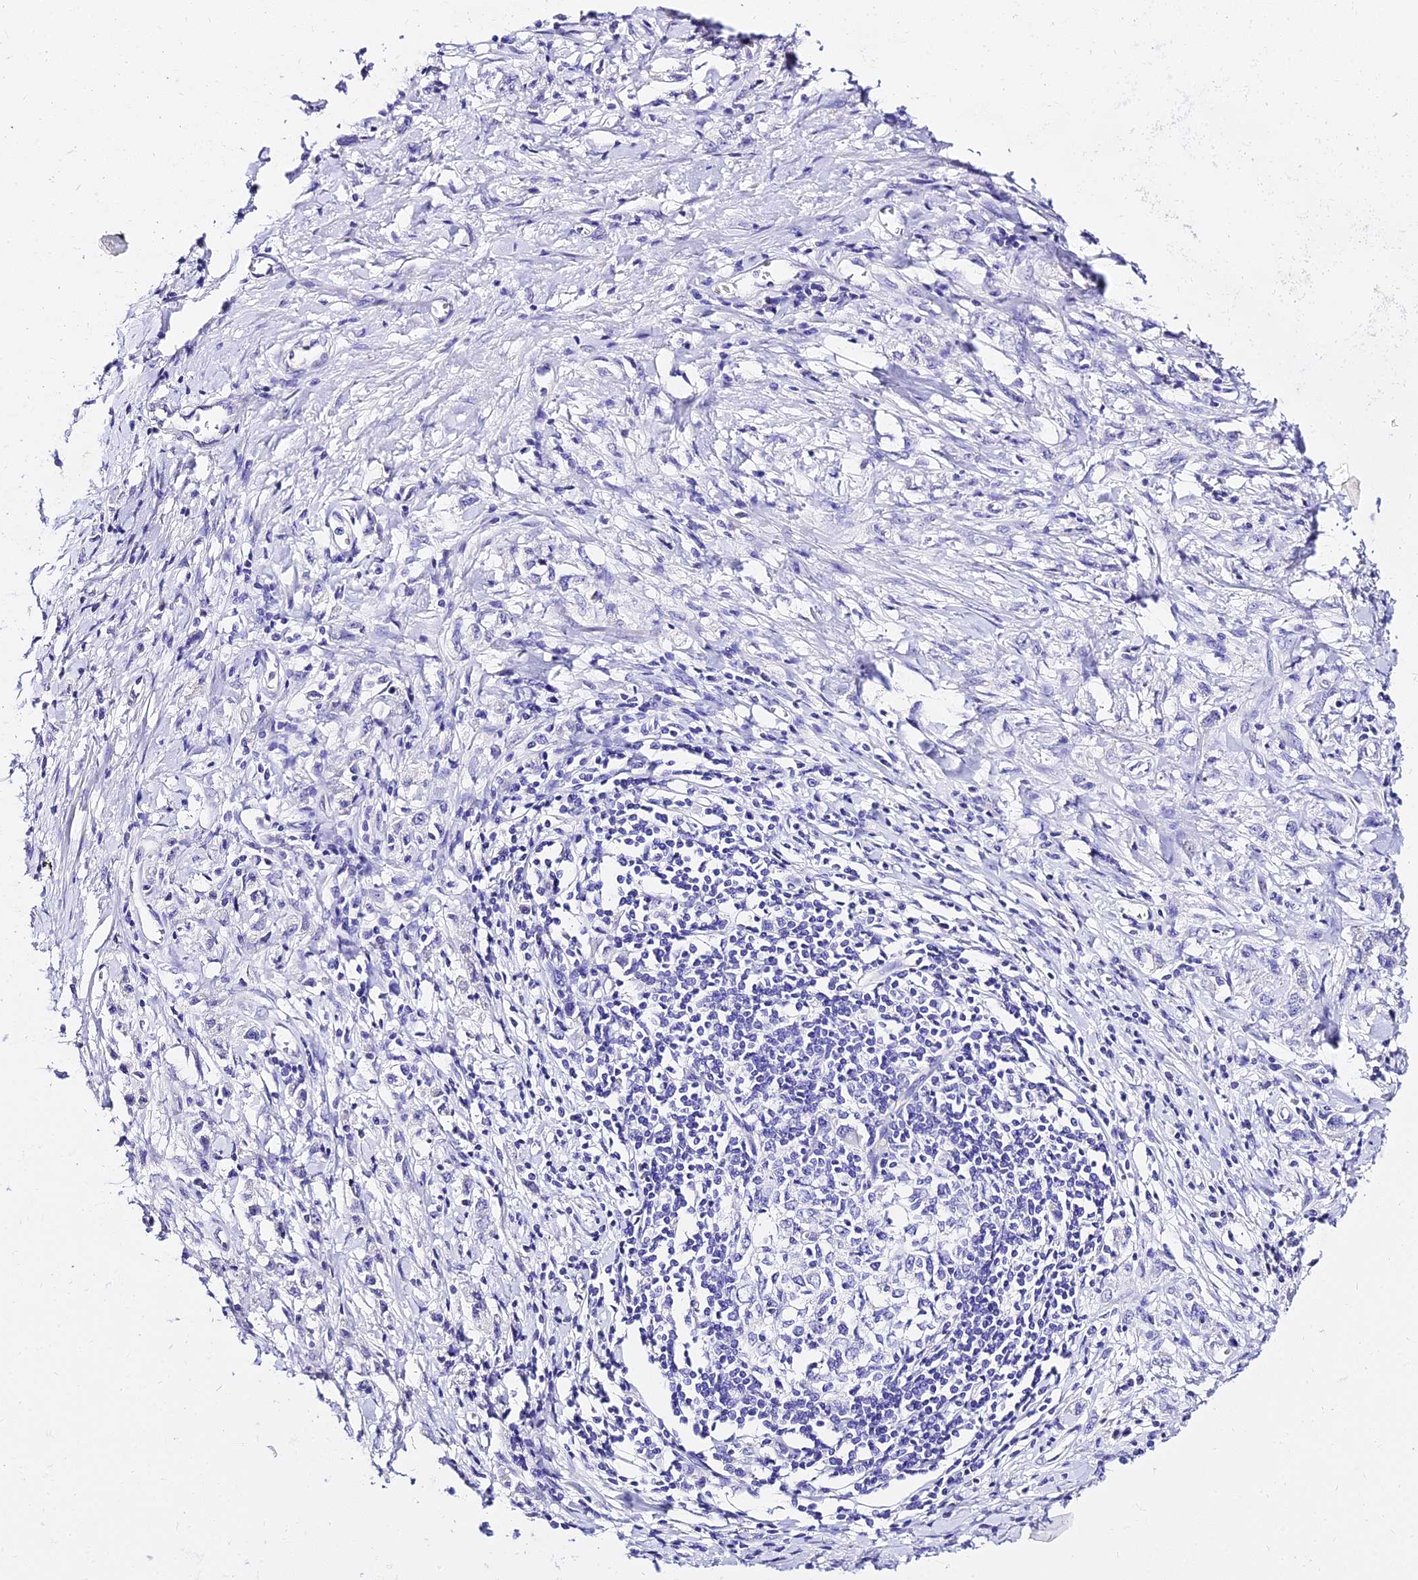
{"staining": {"intensity": "negative", "quantity": "none", "location": "none"}, "tissue": "stomach cancer", "cell_type": "Tumor cells", "image_type": "cancer", "snomed": [{"axis": "morphology", "description": "Adenocarcinoma, NOS"}, {"axis": "topography", "description": "Stomach"}], "caption": "Immunohistochemistry histopathology image of human adenocarcinoma (stomach) stained for a protein (brown), which demonstrates no expression in tumor cells.", "gene": "DEFB106A", "patient": {"sex": "female", "age": 76}}